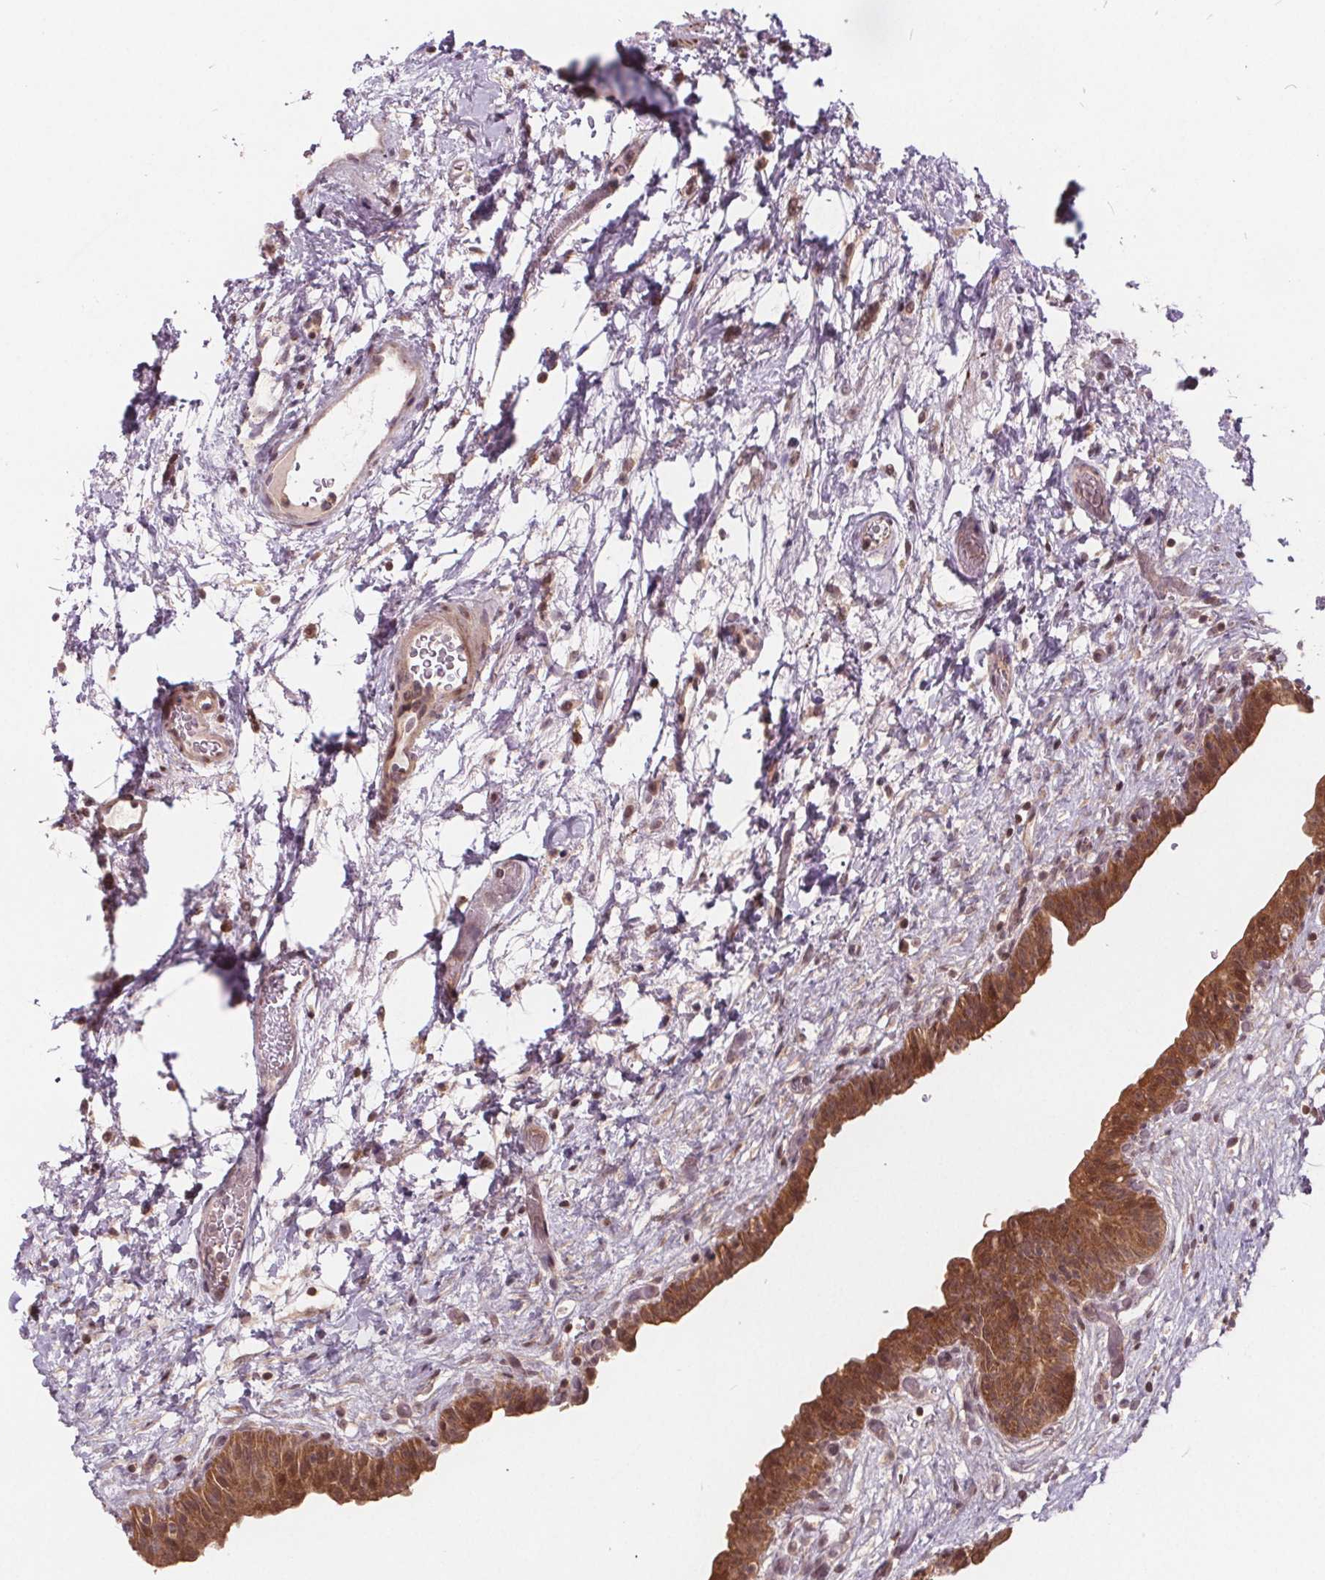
{"staining": {"intensity": "strong", "quantity": ">75%", "location": "cytoplasmic/membranous,nuclear"}, "tissue": "urinary bladder", "cell_type": "Urothelial cells", "image_type": "normal", "snomed": [{"axis": "morphology", "description": "Normal tissue, NOS"}, {"axis": "topography", "description": "Urinary bladder"}], "caption": "Immunohistochemical staining of benign urinary bladder demonstrates >75% levels of strong cytoplasmic/membranous,nuclear protein positivity in about >75% of urothelial cells.", "gene": "HIF1AN", "patient": {"sex": "male", "age": 69}}